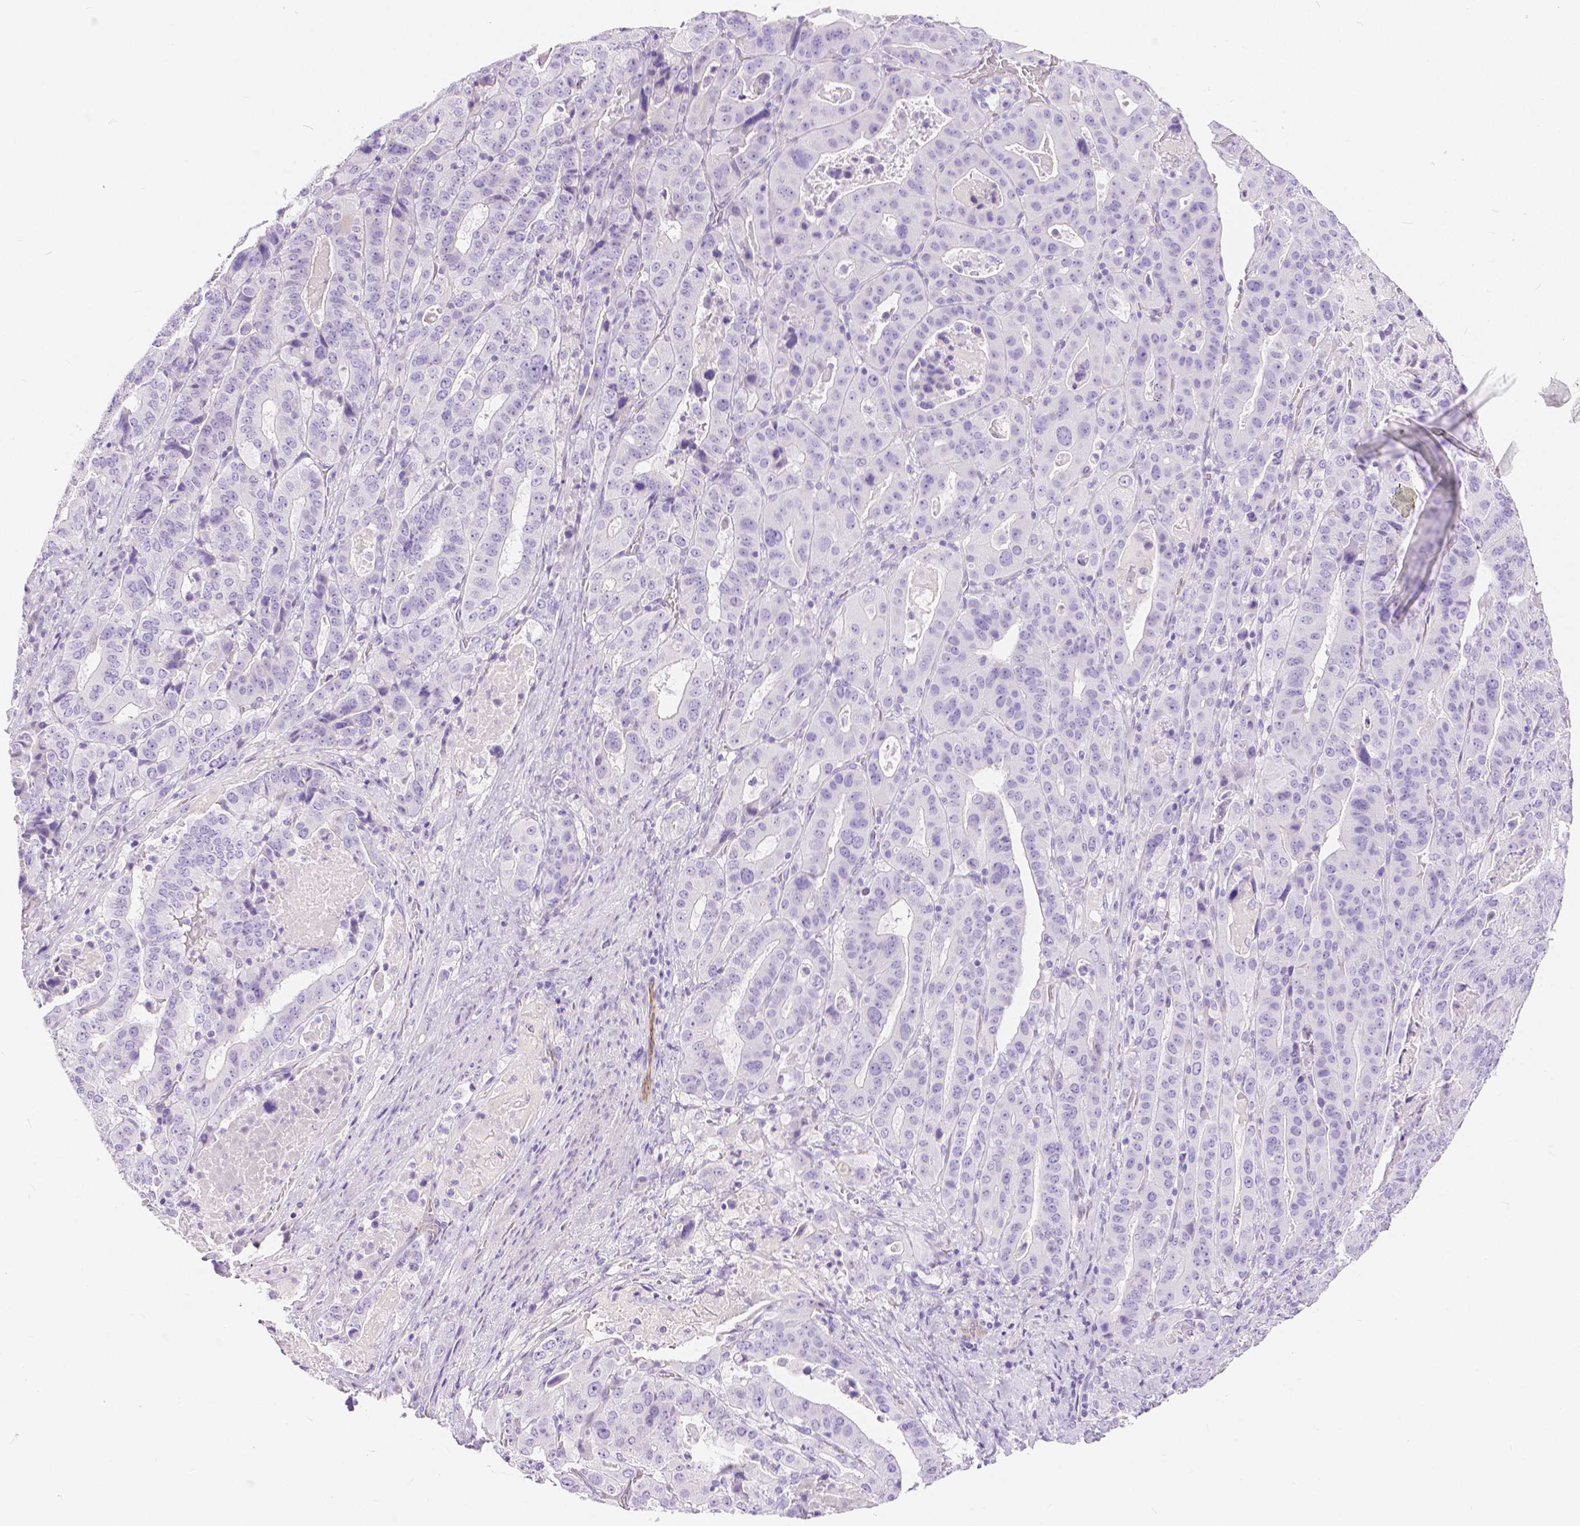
{"staining": {"intensity": "negative", "quantity": "none", "location": "none"}, "tissue": "stomach cancer", "cell_type": "Tumor cells", "image_type": "cancer", "snomed": [{"axis": "morphology", "description": "Adenocarcinoma, NOS"}, {"axis": "topography", "description": "Stomach"}], "caption": "This is an immunohistochemistry histopathology image of stomach cancer (adenocarcinoma). There is no positivity in tumor cells.", "gene": "SLC27A5", "patient": {"sex": "male", "age": 48}}